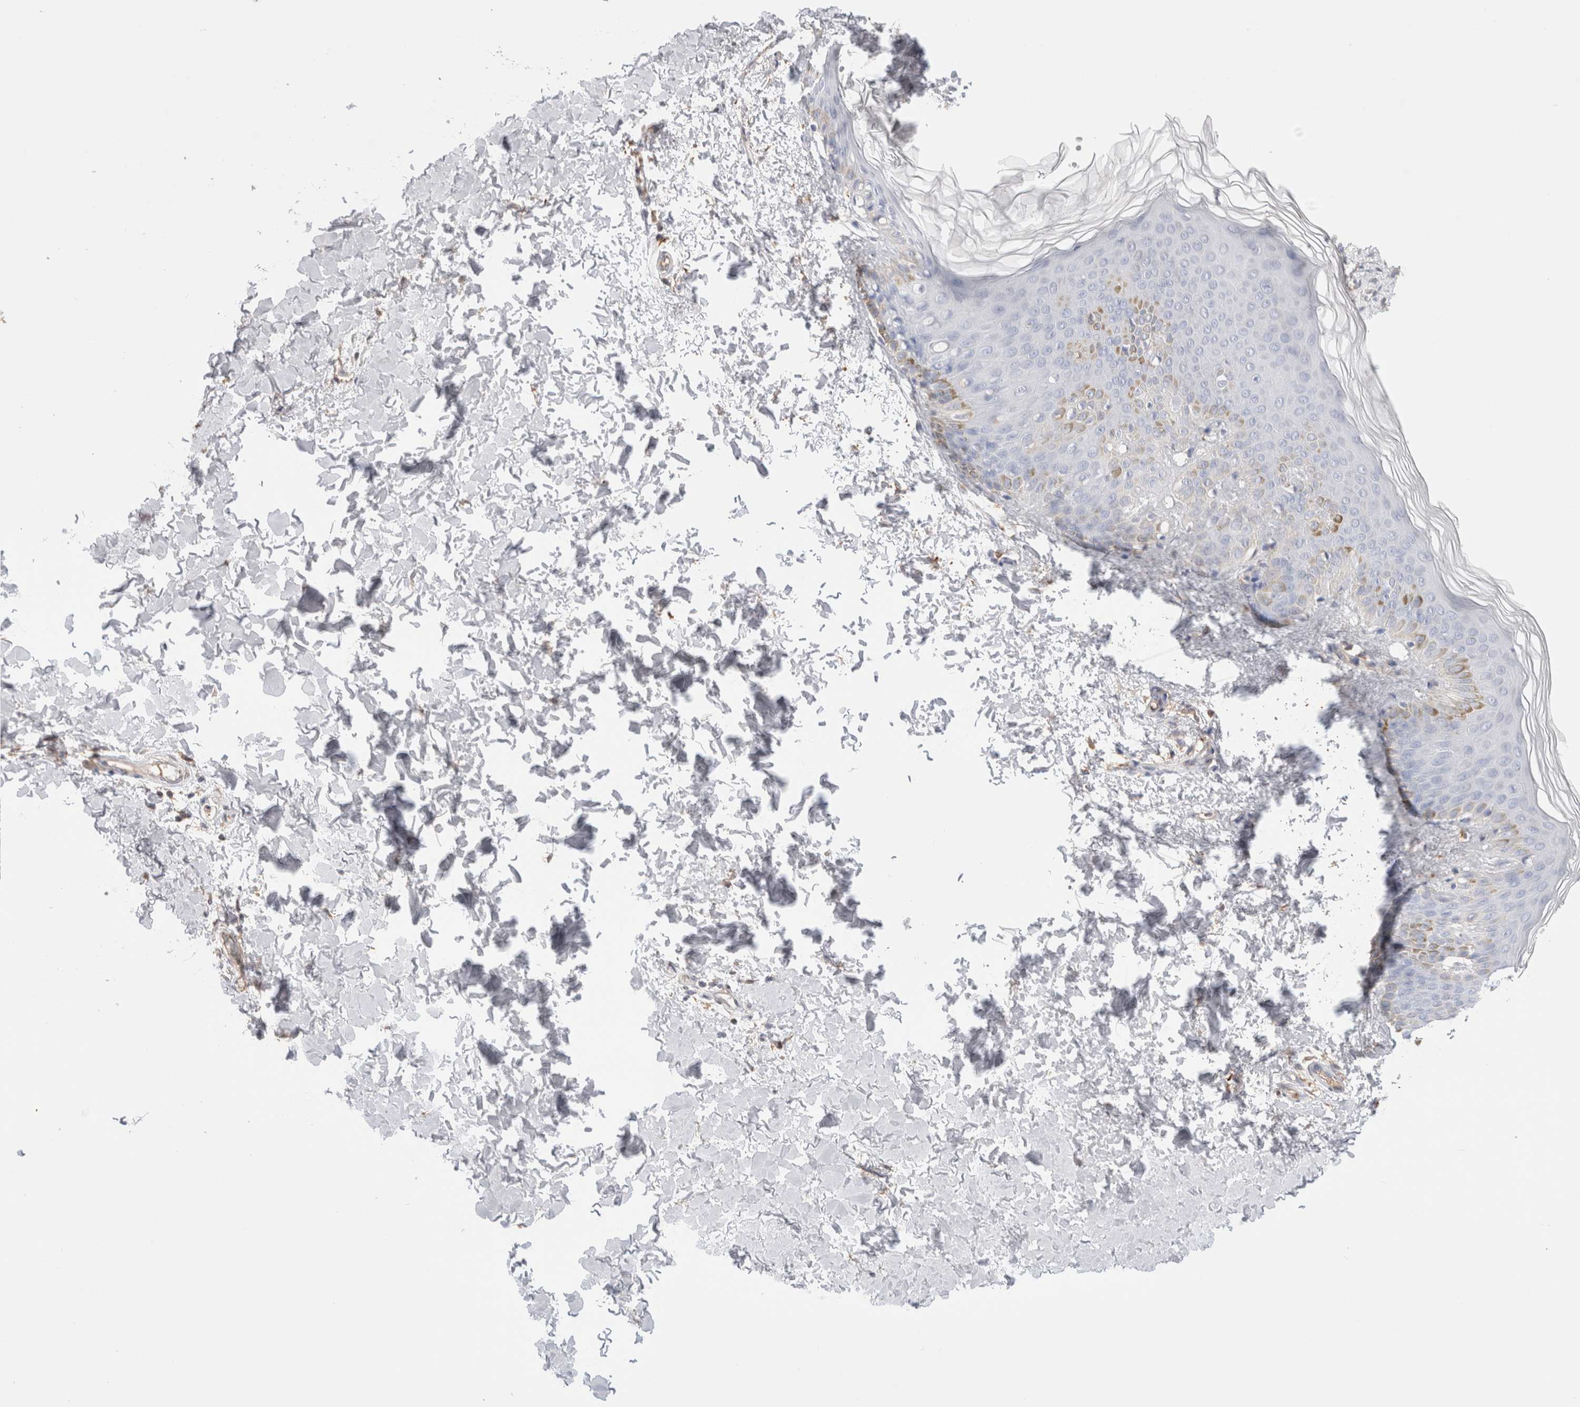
{"staining": {"intensity": "moderate", "quantity": ">75%", "location": "cytoplasmic/membranous"}, "tissue": "skin", "cell_type": "Fibroblasts", "image_type": "normal", "snomed": [{"axis": "morphology", "description": "Normal tissue, NOS"}, {"axis": "morphology", "description": "Neoplasm, benign, NOS"}, {"axis": "topography", "description": "Skin"}, {"axis": "topography", "description": "Soft tissue"}], "caption": "An image showing moderate cytoplasmic/membranous positivity in approximately >75% of fibroblasts in unremarkable skin, as visualized by brown immunohistochemical staining.", "gene": "CAPN2", "patient": {"sex": "male", "age": 26}}